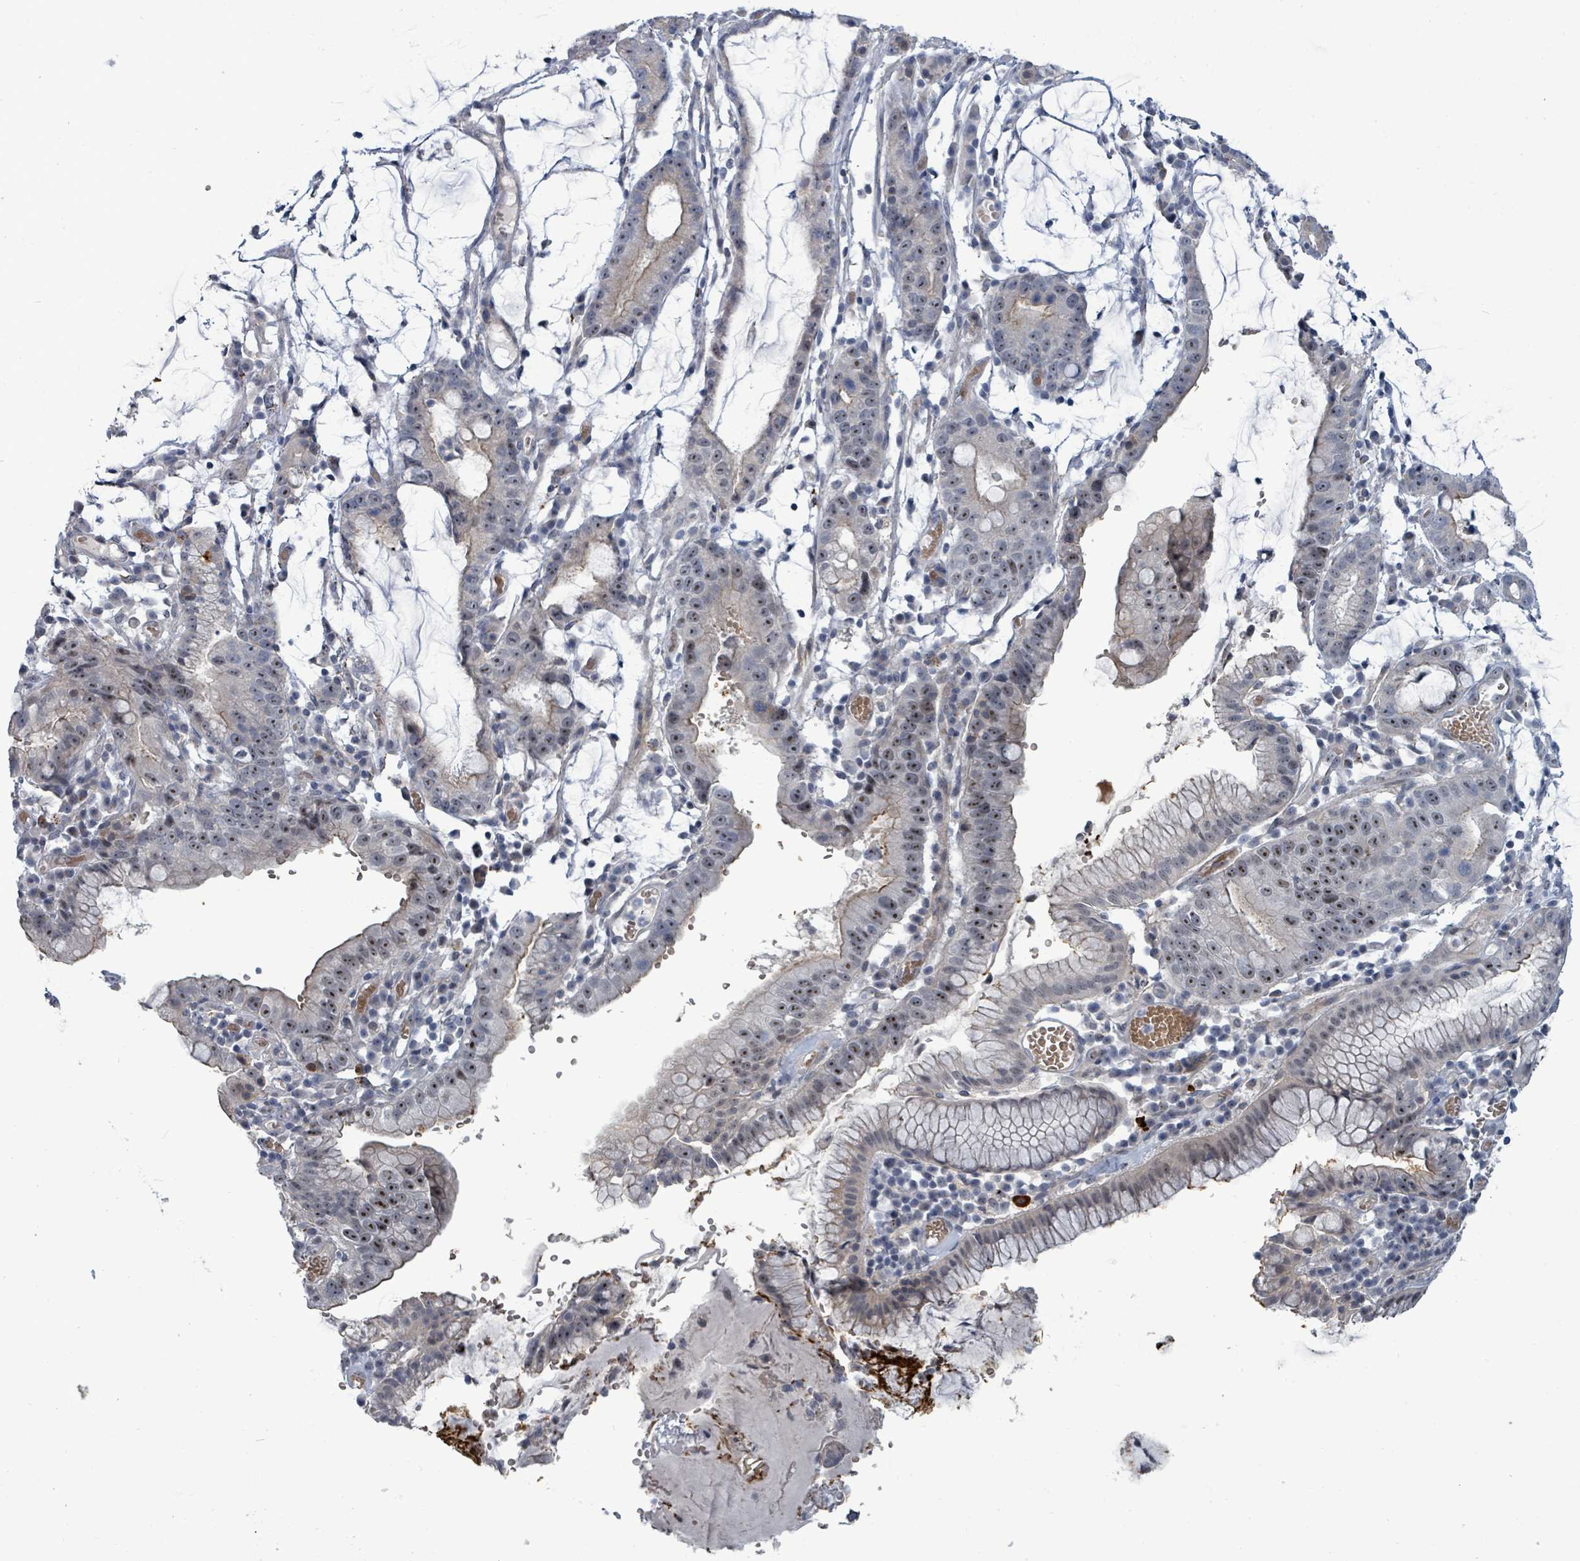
{"staining": {"intensity": "moderate", "quantity": "25%-75%", "location": "nuclear"}, "tissue": "stomach cancer", "cell_type": "Tumor cells", "image_type": "cancer", "snomed": [{"axis": "morphology", "description": "Adenocarcinoma, NOS"}, {"axis": "topography", "description": "Stomach"}], "caption": "Protein staining demonstrates moderate nuclear positivity in approximately 25%-75% of tumor cells in stomach cancer (adenocarcinoma).", "gene": "TRDMT1", "patient": {"sex": "male", "age": 55}}